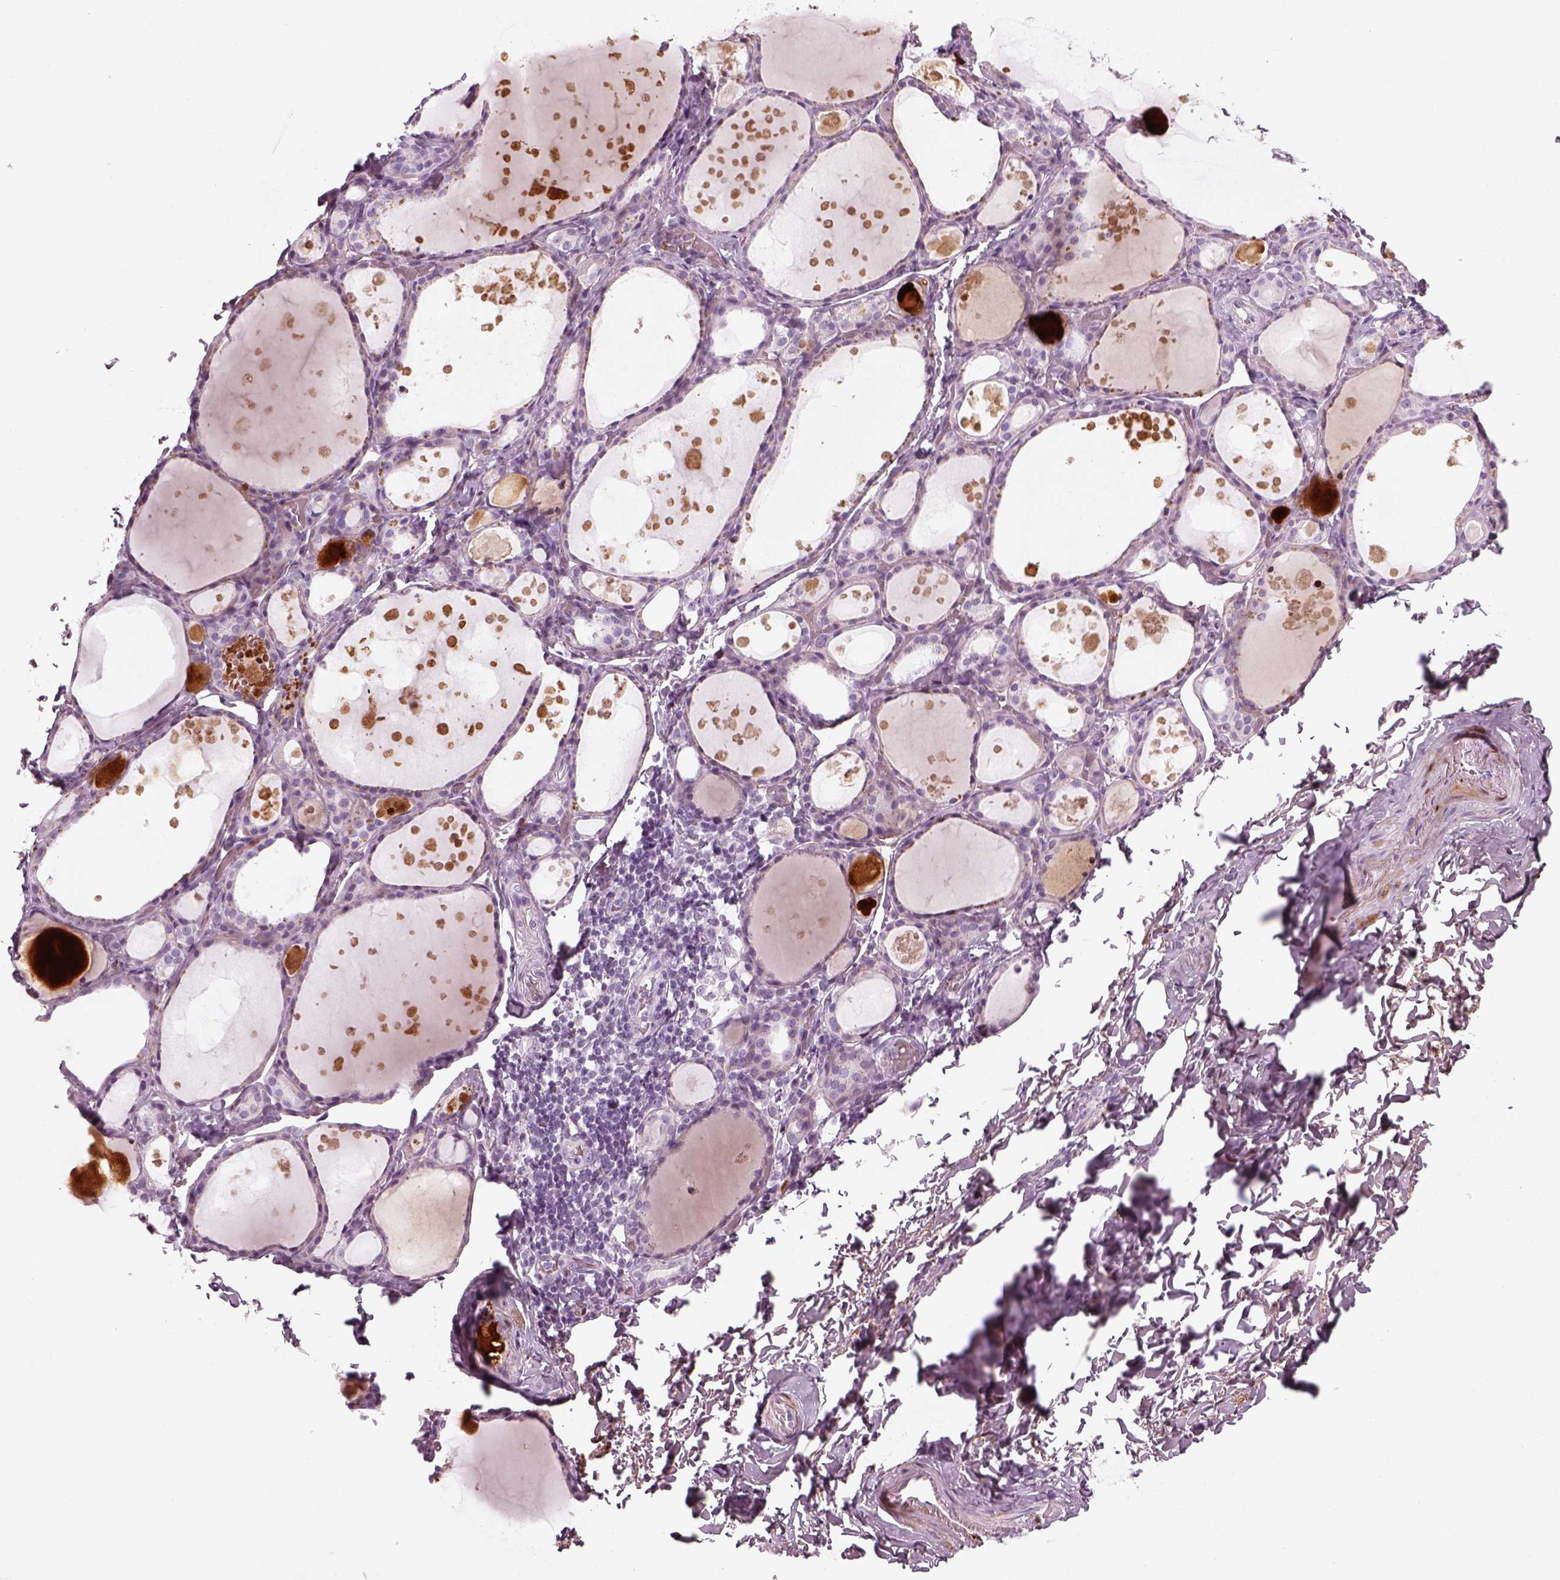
{"staining": {"intensity": "negative", "quantity": "none", "location": "none"}, "tissue": "thyroid gland", "cell_type": "Glandular cells", "image_type": "normal", "snomed": [{"axis": "morphology", "description": "Normal tissue, NOS"}, {"axis": "topography", "description": "Thyroid gland"}], "caption": "Immunohistochemistry histopathology image of benign thyroid gland stained for a protein (brown), which reveals no staining in glandular cells.", "gene": "PABPC1L2A", "patient": {"sex": "male", "age": 68}}